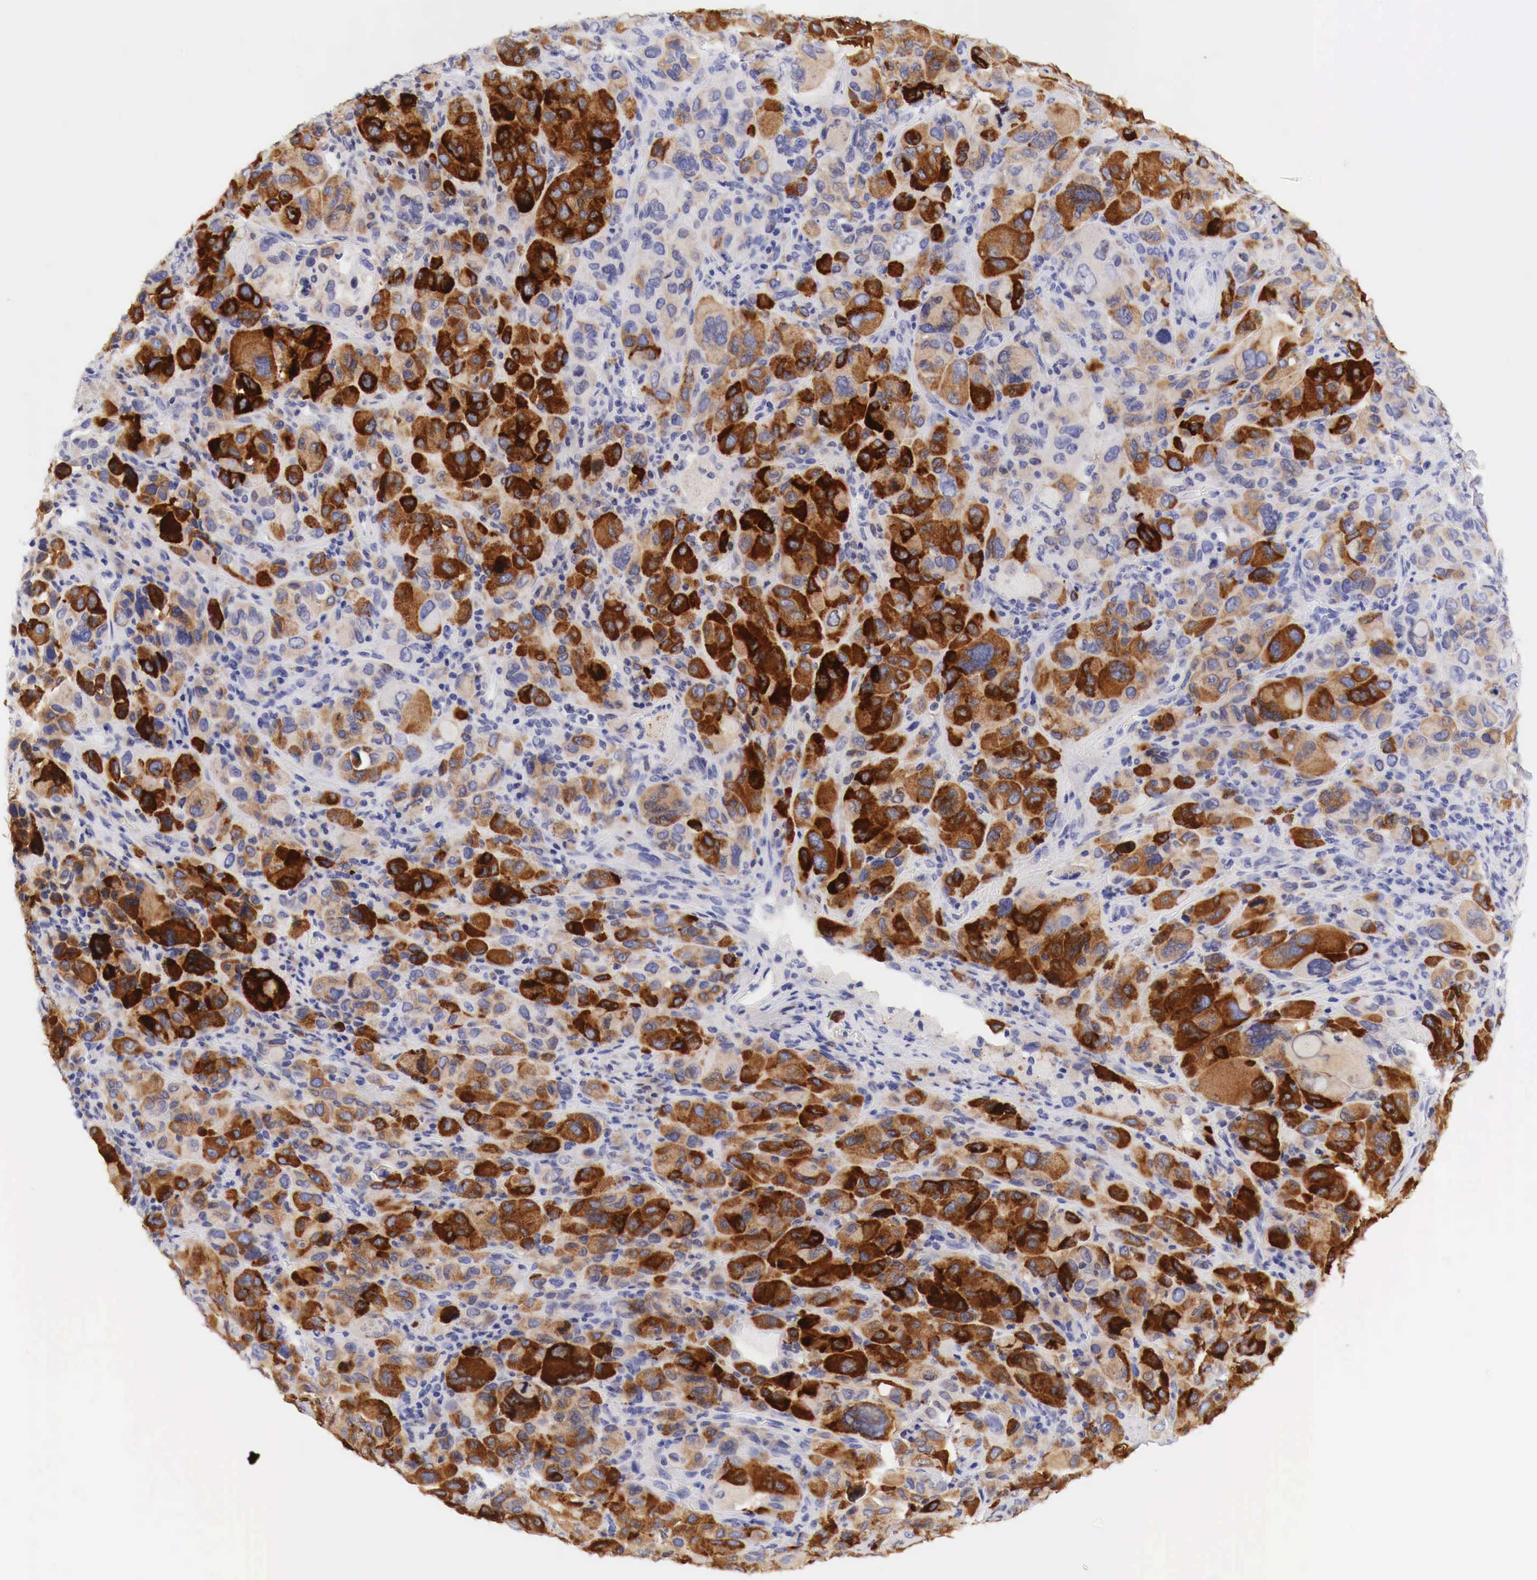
{"staining": {"intensity": "strong", "quantity": "25%-75%", "location": "cytoplasmic/membranous"}, "tissue": "melanoma", "cell_type": "Tumor cells", "image_type": "cancer", "snomed": [{"axis": "morphology", "description": "Malignant melanoma, Metastatic site"}, {"axis": "topography", "description": "Skin"}], "caption": "An IHC photomicrograph of neoplastic tissue is shown. Protein staining in brown labels strong cytoplasmic/membranous positivity in melanoma within tumor cells. (DAB IHC with brightfield microscopy, high magnification).", "gene": "TYR", "patient": {"sex": "male", "age": 32}}